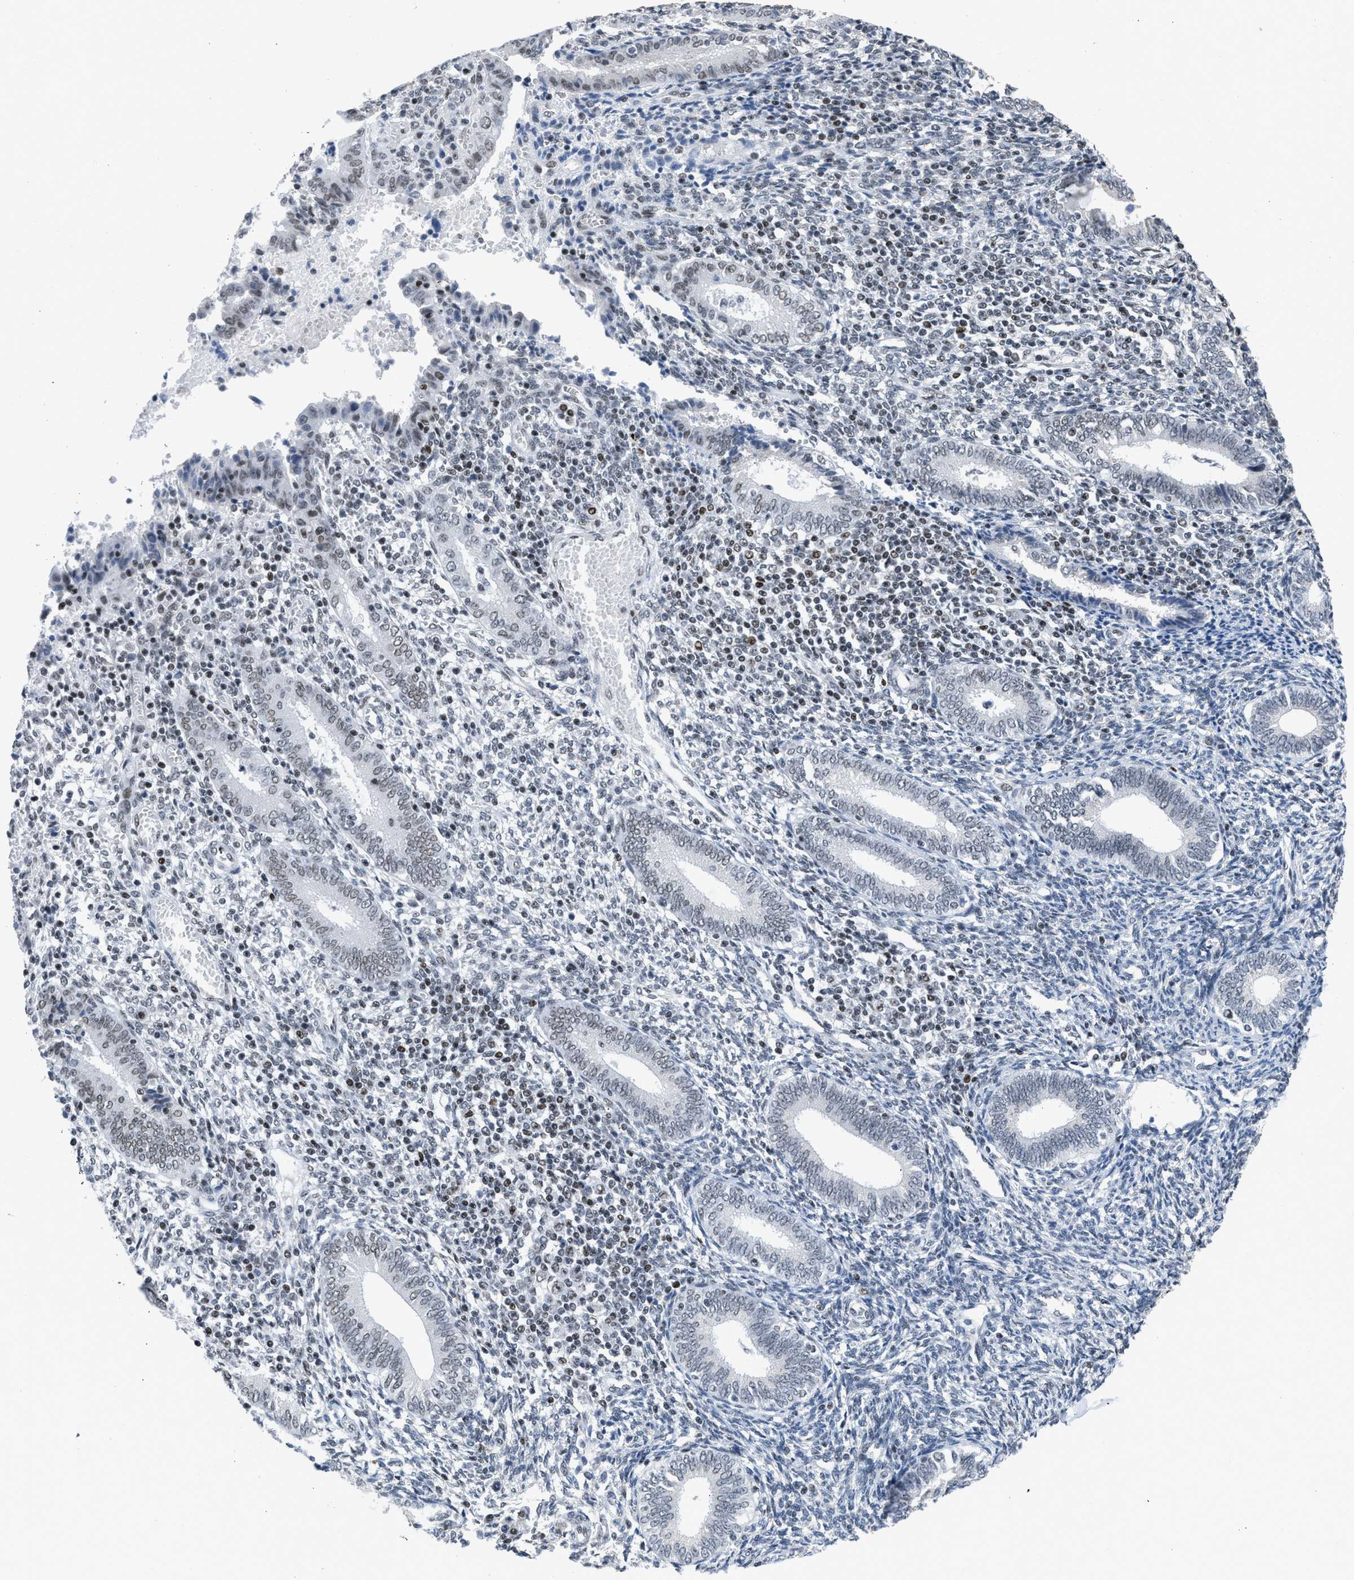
{"staining": {"intensity": "negative", "quantity": "none", "location": "none"}, "tissue": "endometrium", "cell_type": "Cells in endometrial stroma", "image_type": "normal", "snomed": [{"axis": "morphology", "description": "Normal tissue, NOS"}, {"axis": "topography", "description": "Endometrium"}], "caption": "Protein analysis of normal endometrium shows no significant staining in cells in endometrial stroma.", "gene": "TERF2IP", "patient": {"sex": "female", "age": 41}}